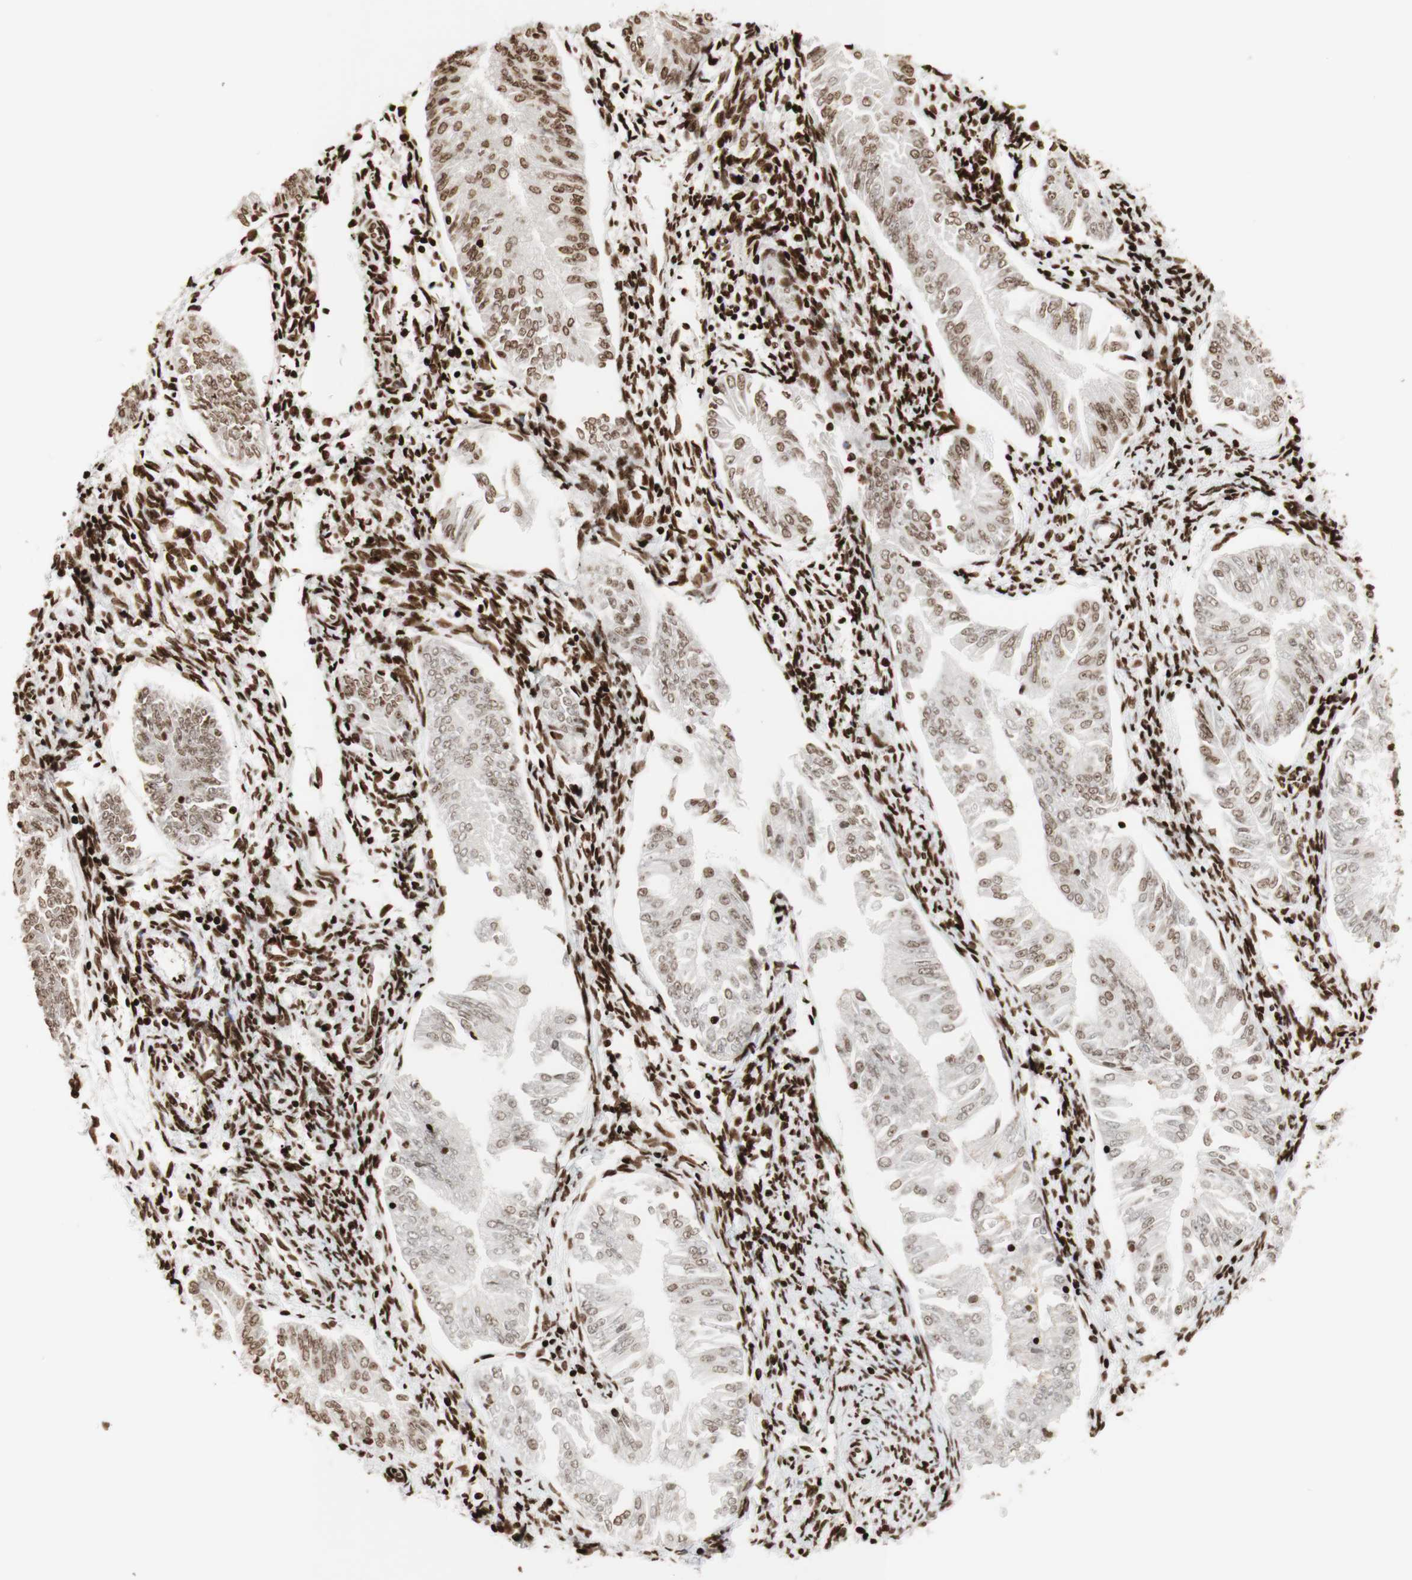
{"staining": {"intensity": "moderate", "quantity": "25%-75%", "location": "nuclear"}, "tissue": "endometrial cancer", "cell_type": "Tumor cells", "image_type": "cancer", "snomed": [{"axis": "morphology", "description": "Adenocarcinoma, NOS"}, {"axis": "topography", "description": "Endometrium"}], "caption": "Adenocarcinoma (endometrial) stained for a protein (brown) reveals moderate nuclear positive expression in about 25%-75% of tumor cells.", "gene": "NCAPD2", "patient": {"sex": "female", "age": 53}}